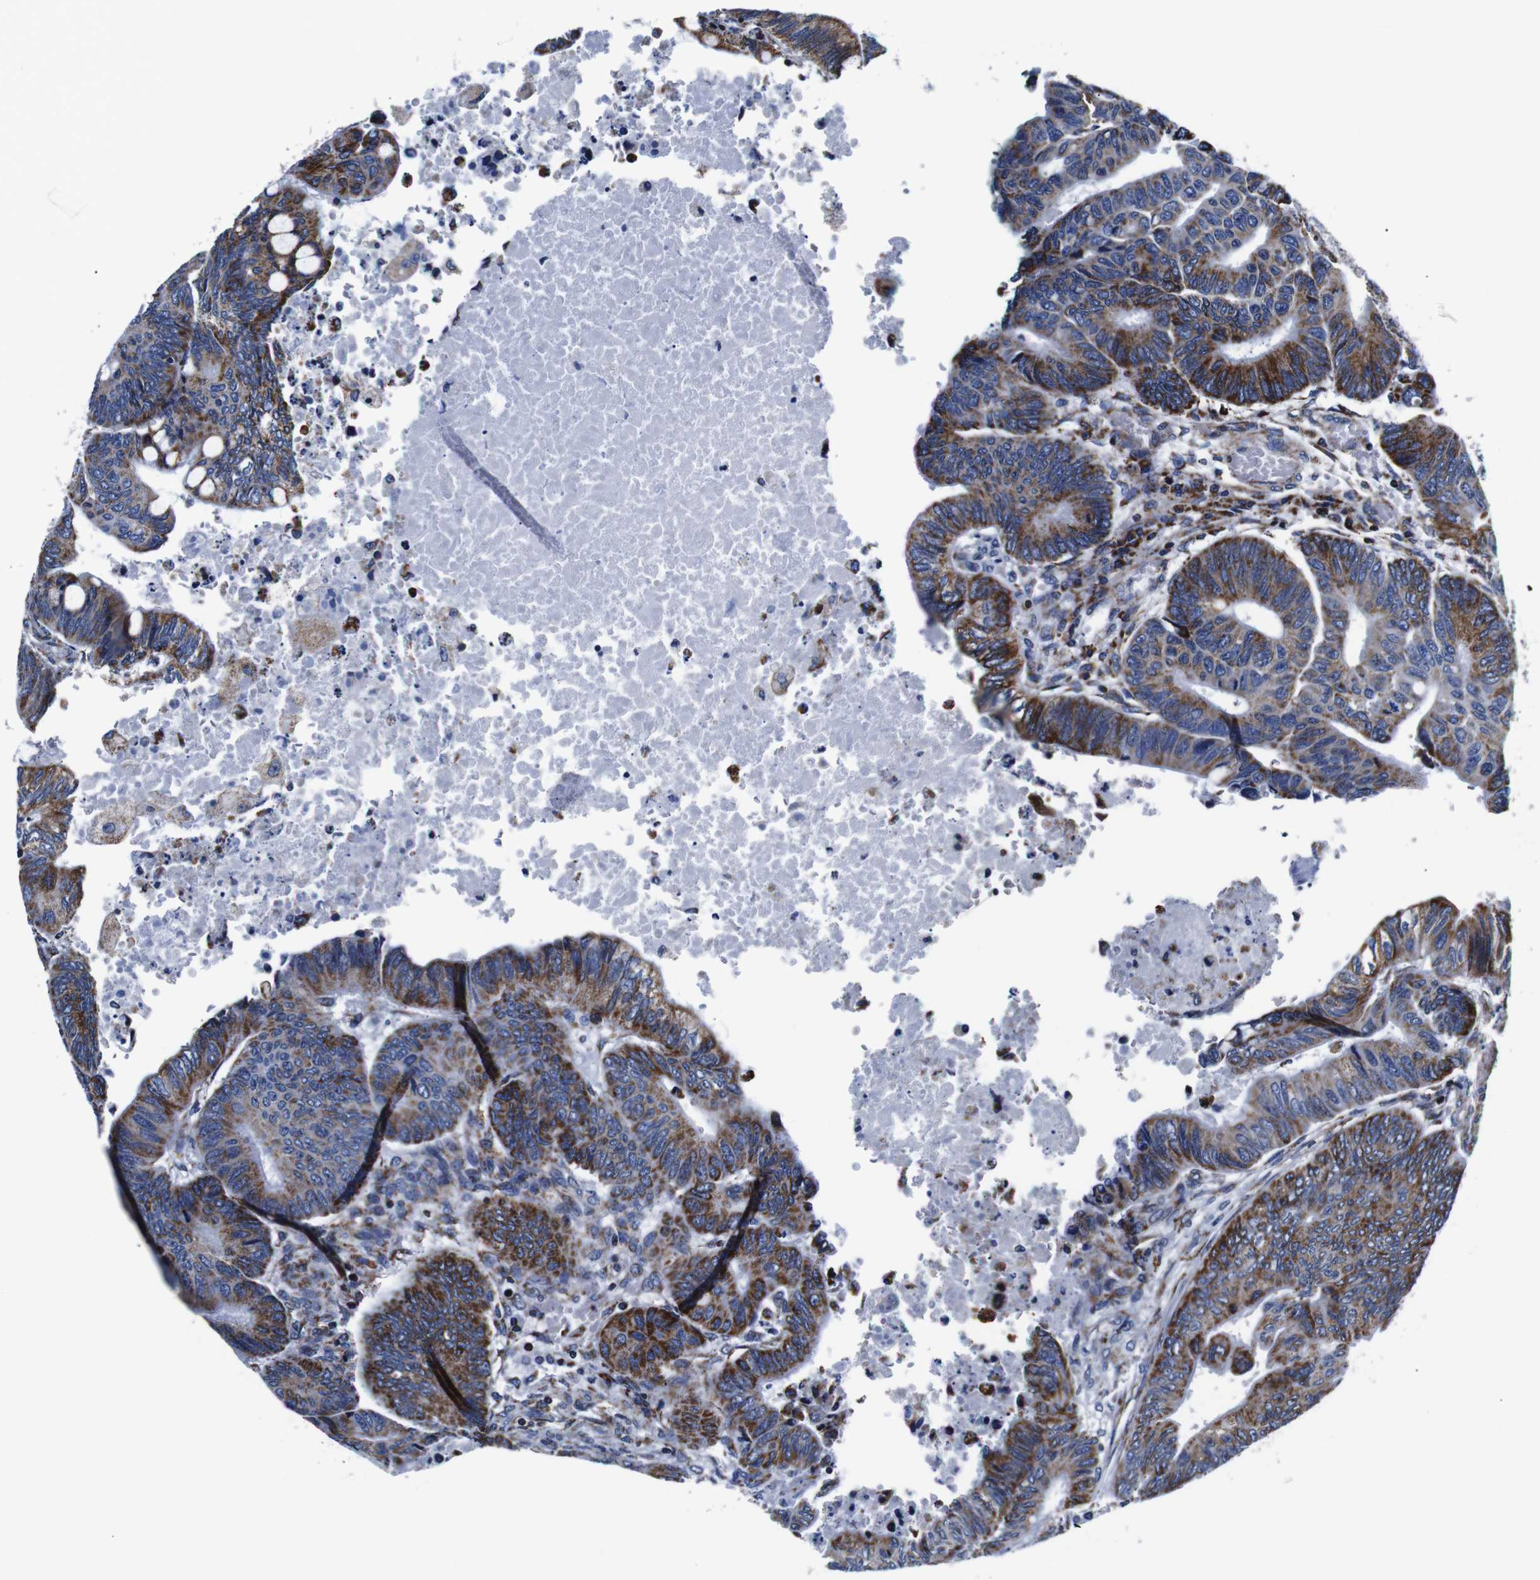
{"staining": {"intensity": "moderate", "quantity": ">75%", "location": "cytoplasmic/membranous"}, "tissue": "colorectal cancer", "cell_type": "Tumor cells", "image_type": "cancer", "snomed": [{"axis": "morphology", "description": "Normal tissue, NOS"}, {"axis": "morphology", "description": "Adenocarcinoma, NOS"}, {"axis": "topography", "description": "Rectum"}, {"axis": "topography", "description": "Peripheral nerve tissue"}], "caption": "Colorectal cancer stained for a protein exhibits moderate cytoplasmic/membranous positivity in tumor cells. (DAB (3,3'-diaminobenzidine) IHC with brightfield microscopy, high magnification).", "gene": "FKBP9", "patient": {"sex": "male", "age": 92}}